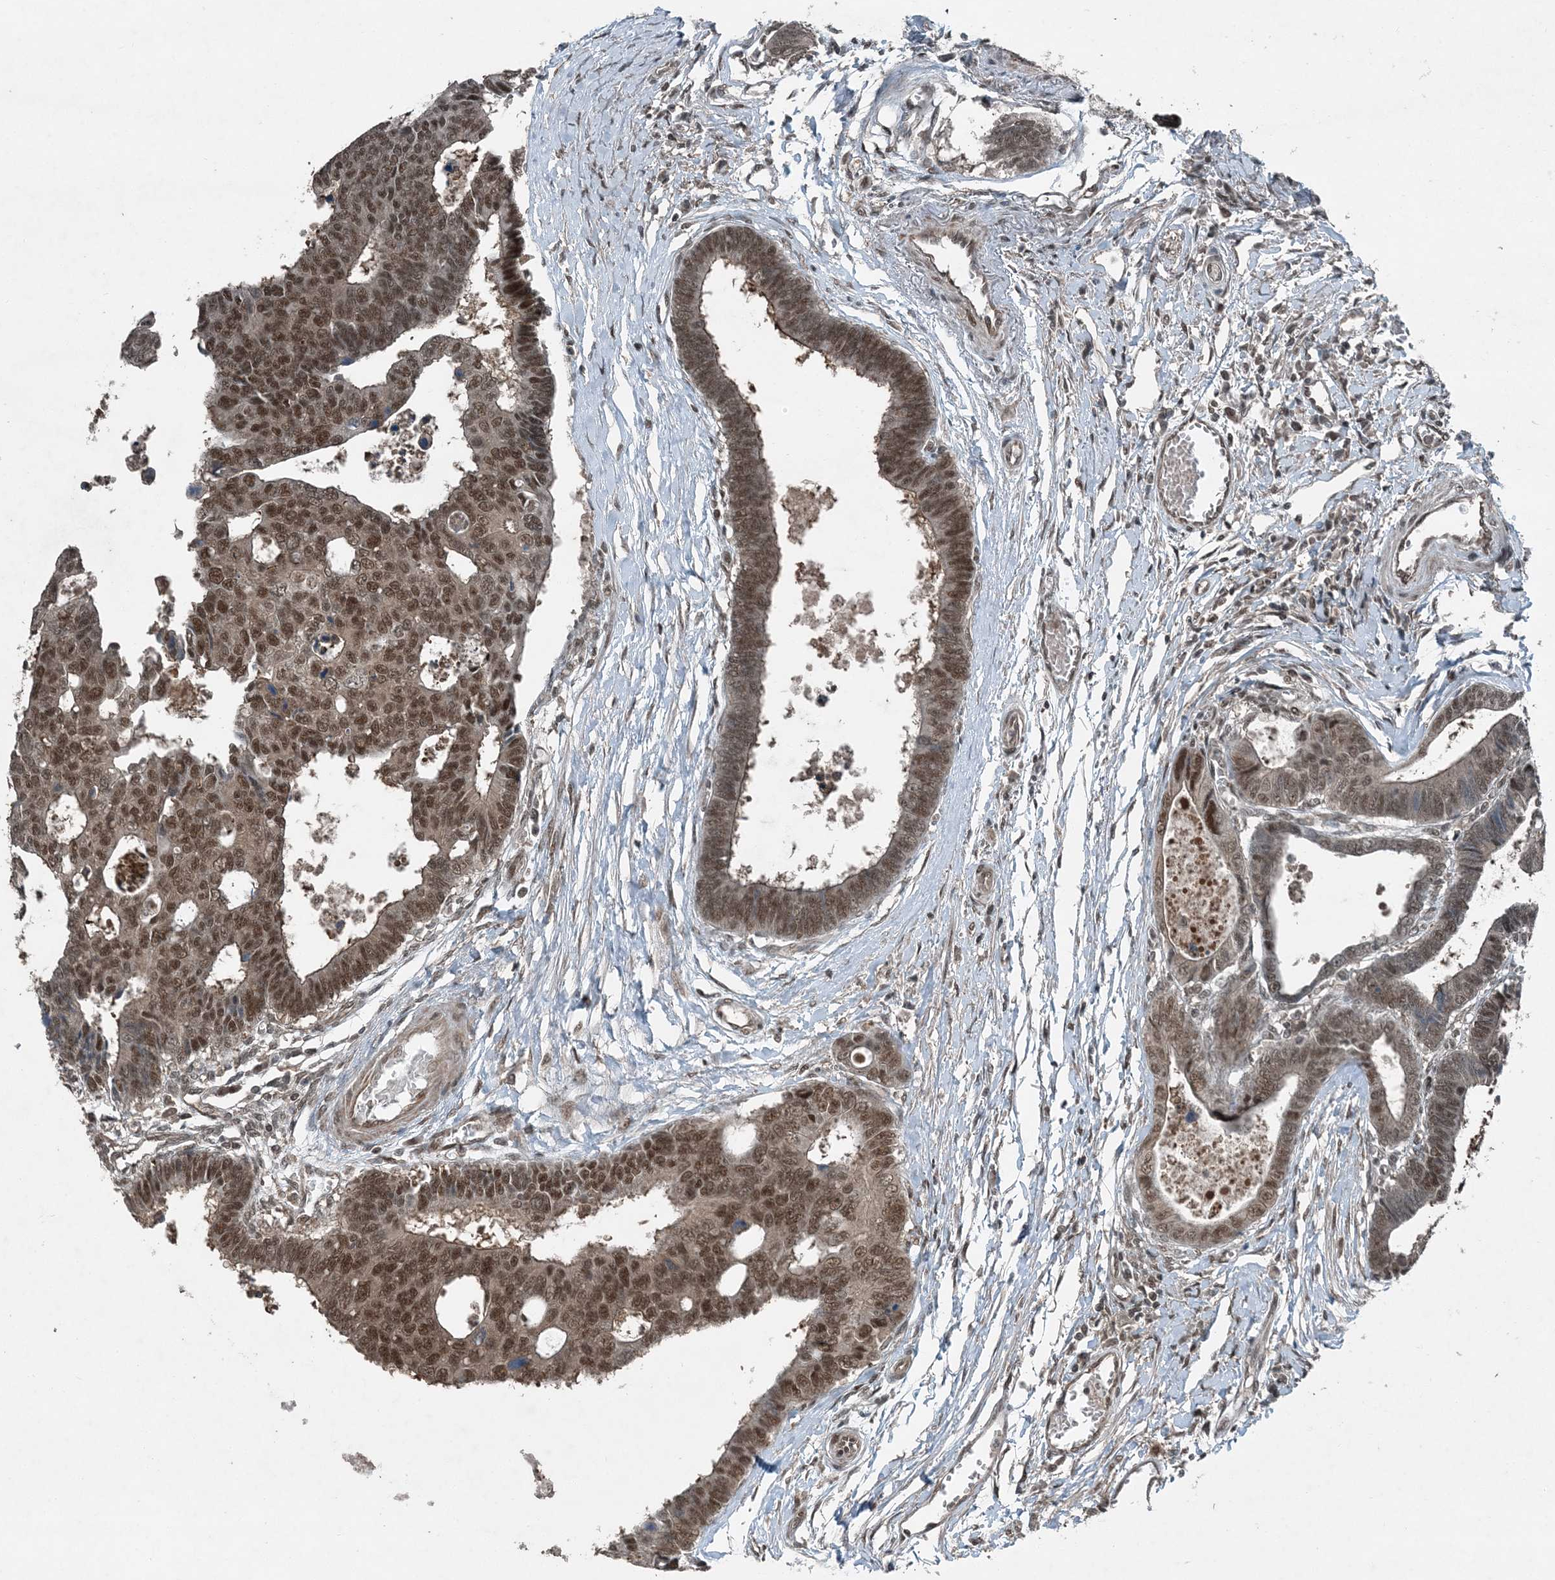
{"staining": {"intensity": "moderate", "quantity": ">75%", "location": "nuclear"}, "tissue": "colorectal cancer", "cell_type": "Tumor cells", "image_type": "cancer", "snomed": [{"axis": "morphology", "description": "Adenocarcinoma, NOS"}, {"axis": "topography", "description": "Rectum"}], "caption": "Protein staining by immunohistochemistry demonstrates moderate nuclear positivity in about >75% of tumor cells in adenocarcinoma (colorectal). The staining was performed using DAB, with brown indicating positive protein expression. Nuclei are stained blue with hematoxylin.", "gene": "COPS7B", "patient": {"sex": "male", "age": 84}}